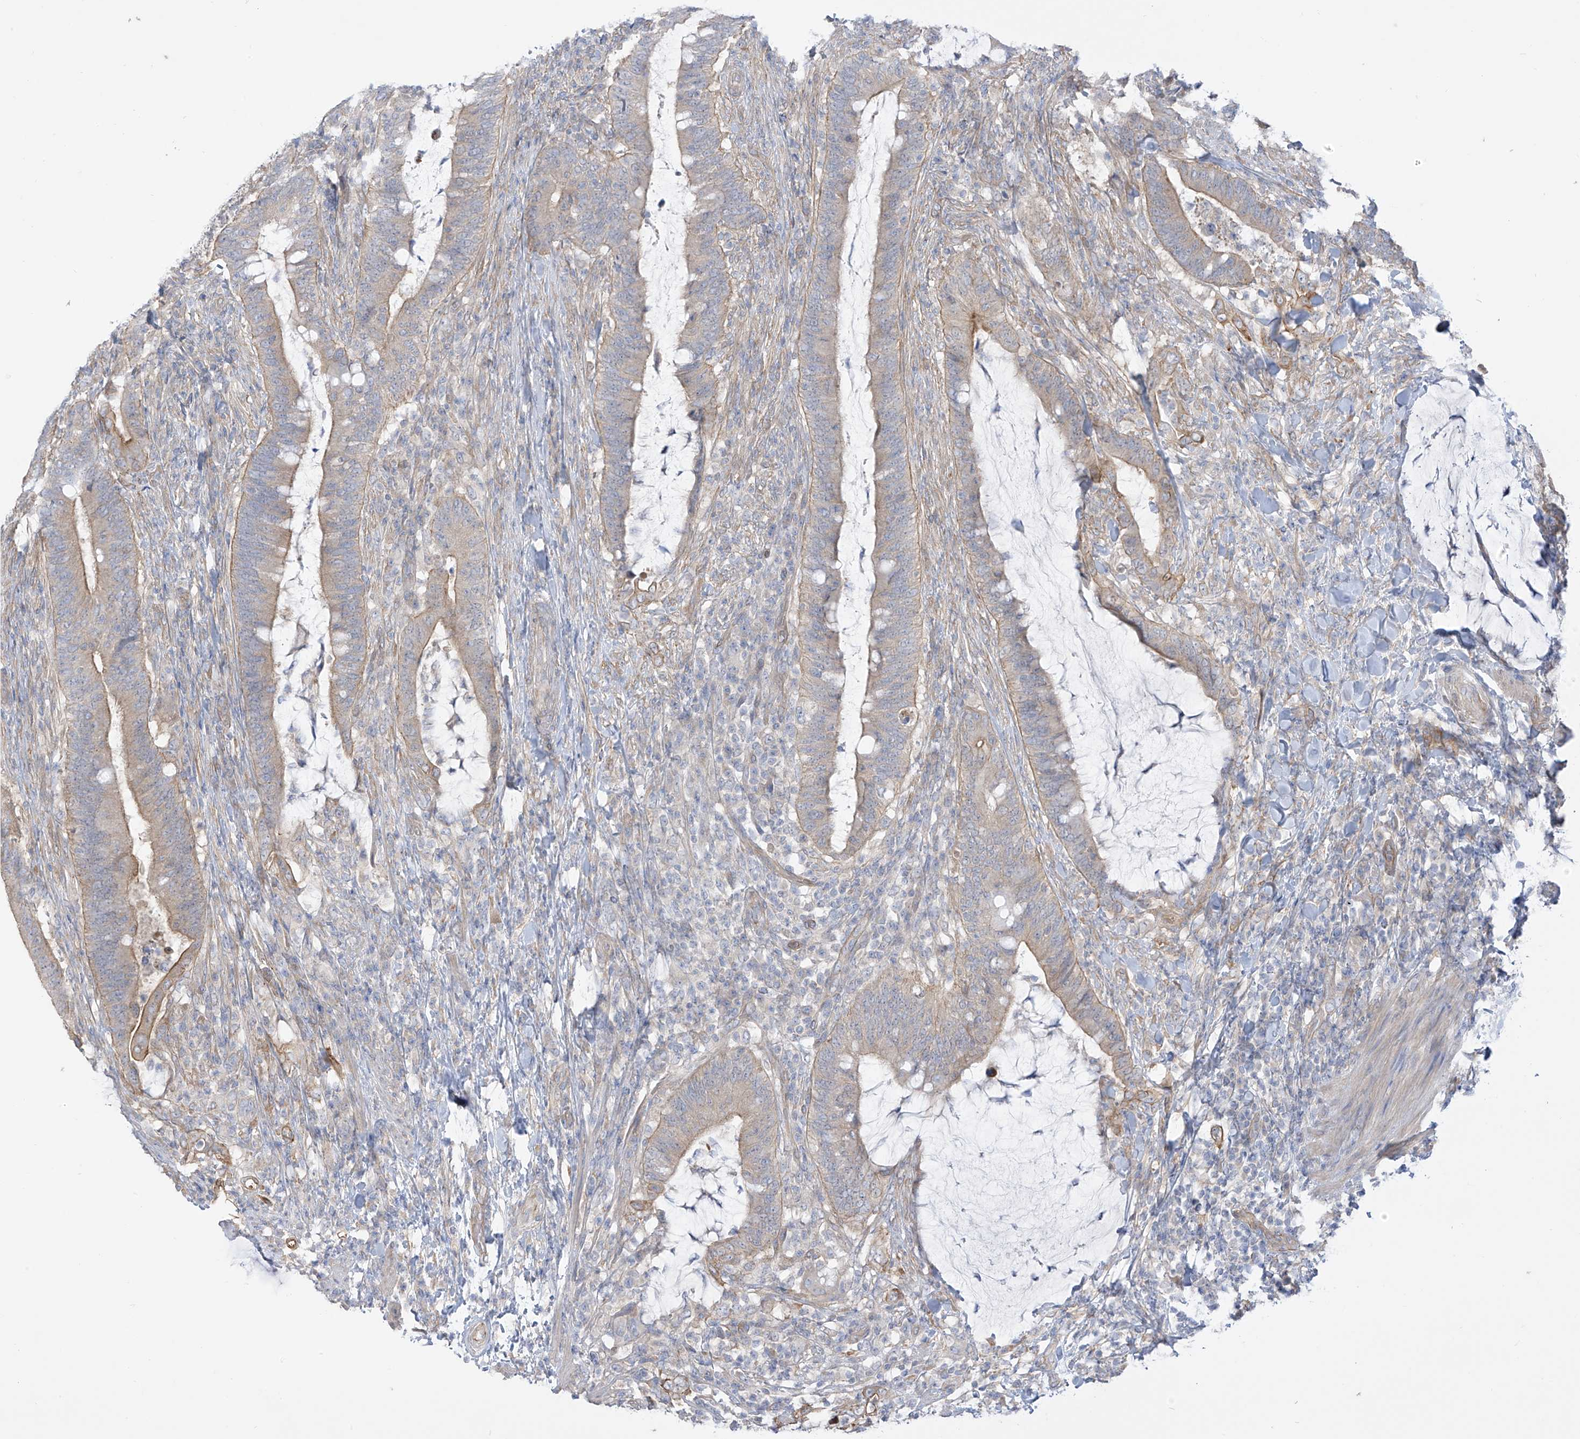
{"staining": {"intensity": "weak", "quantity": ">75%", "location": "cytoplasmic/membranous"}, "tissue": "colorectal cancer", "cell_type": "Tumor cells", "image_type": "cancer", "snomed": [{"axis": "morphology", "description": "Adenocarcinoma, NOS"}, {"axis": "topography", "description": "Colon"}], "caption": "Immunohistochemical staining of colorectal adenocarcinoma demonstrates weak cytoplasmic/membranous protein expression in approximately >75% of tumor cells.", "gene": "EIPR1", "patient": {"sex": "female", "age": 66}}